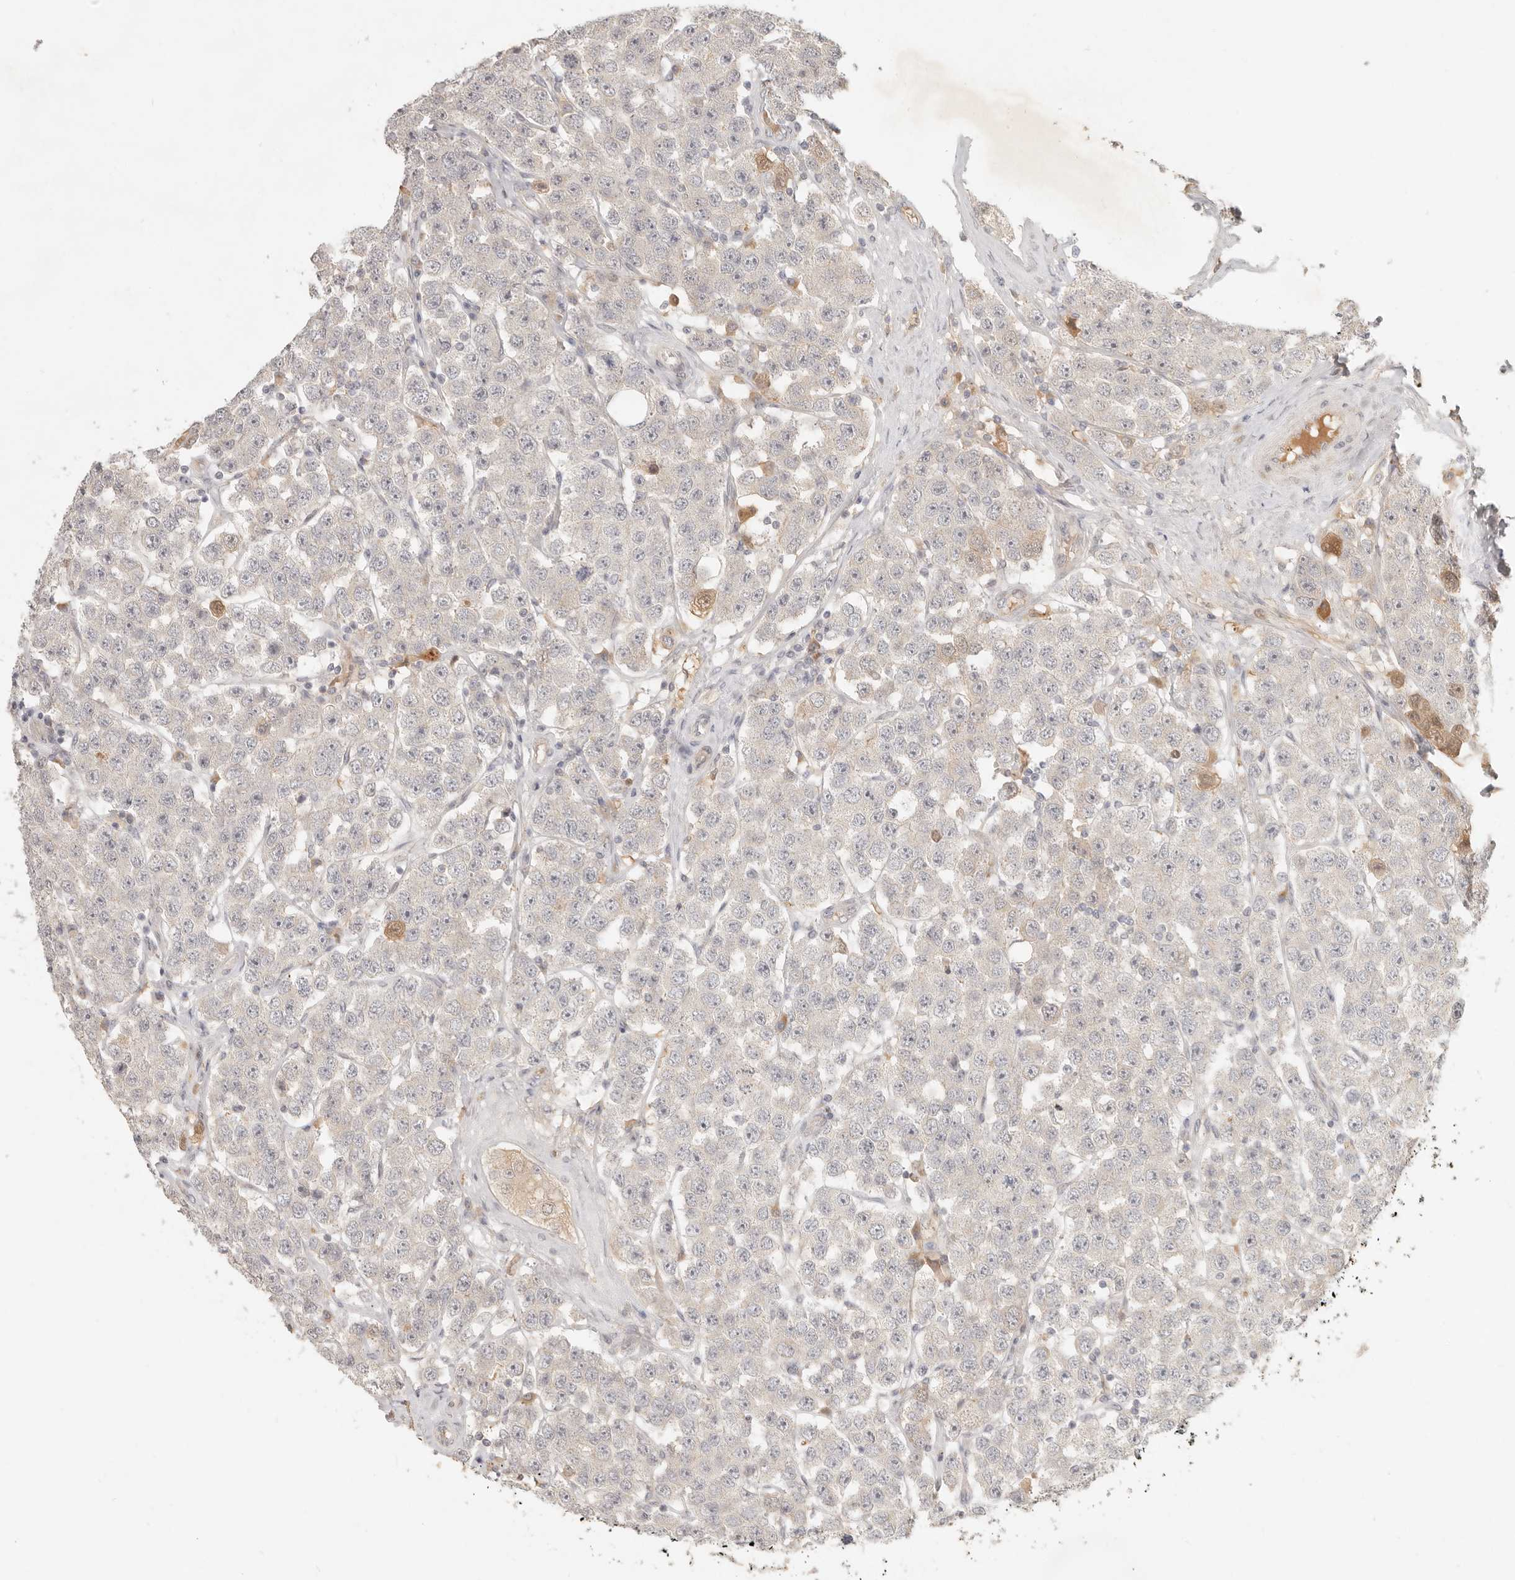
{"staining": {"intensity": "negative", "quantity": "none", "location": "none"}, "tissue": "testis cancer", "cell_type": "Tumor cells", "image_type": "cancer", "snomed": [{"axis": "morphology", "description": "Seminoma, NOS"}, {"axis": "topography", "description": "Testis"}], "caption": "An image of human seminoma (testis) is negative for staining in tumor cells. (DAB (3,3'-diaminobenzidine) immunohistochemistry visualized using brightfield microscopy, high magnification).", "gene": "UBXN11", "patient": {"sex": "male", "age": 28}}